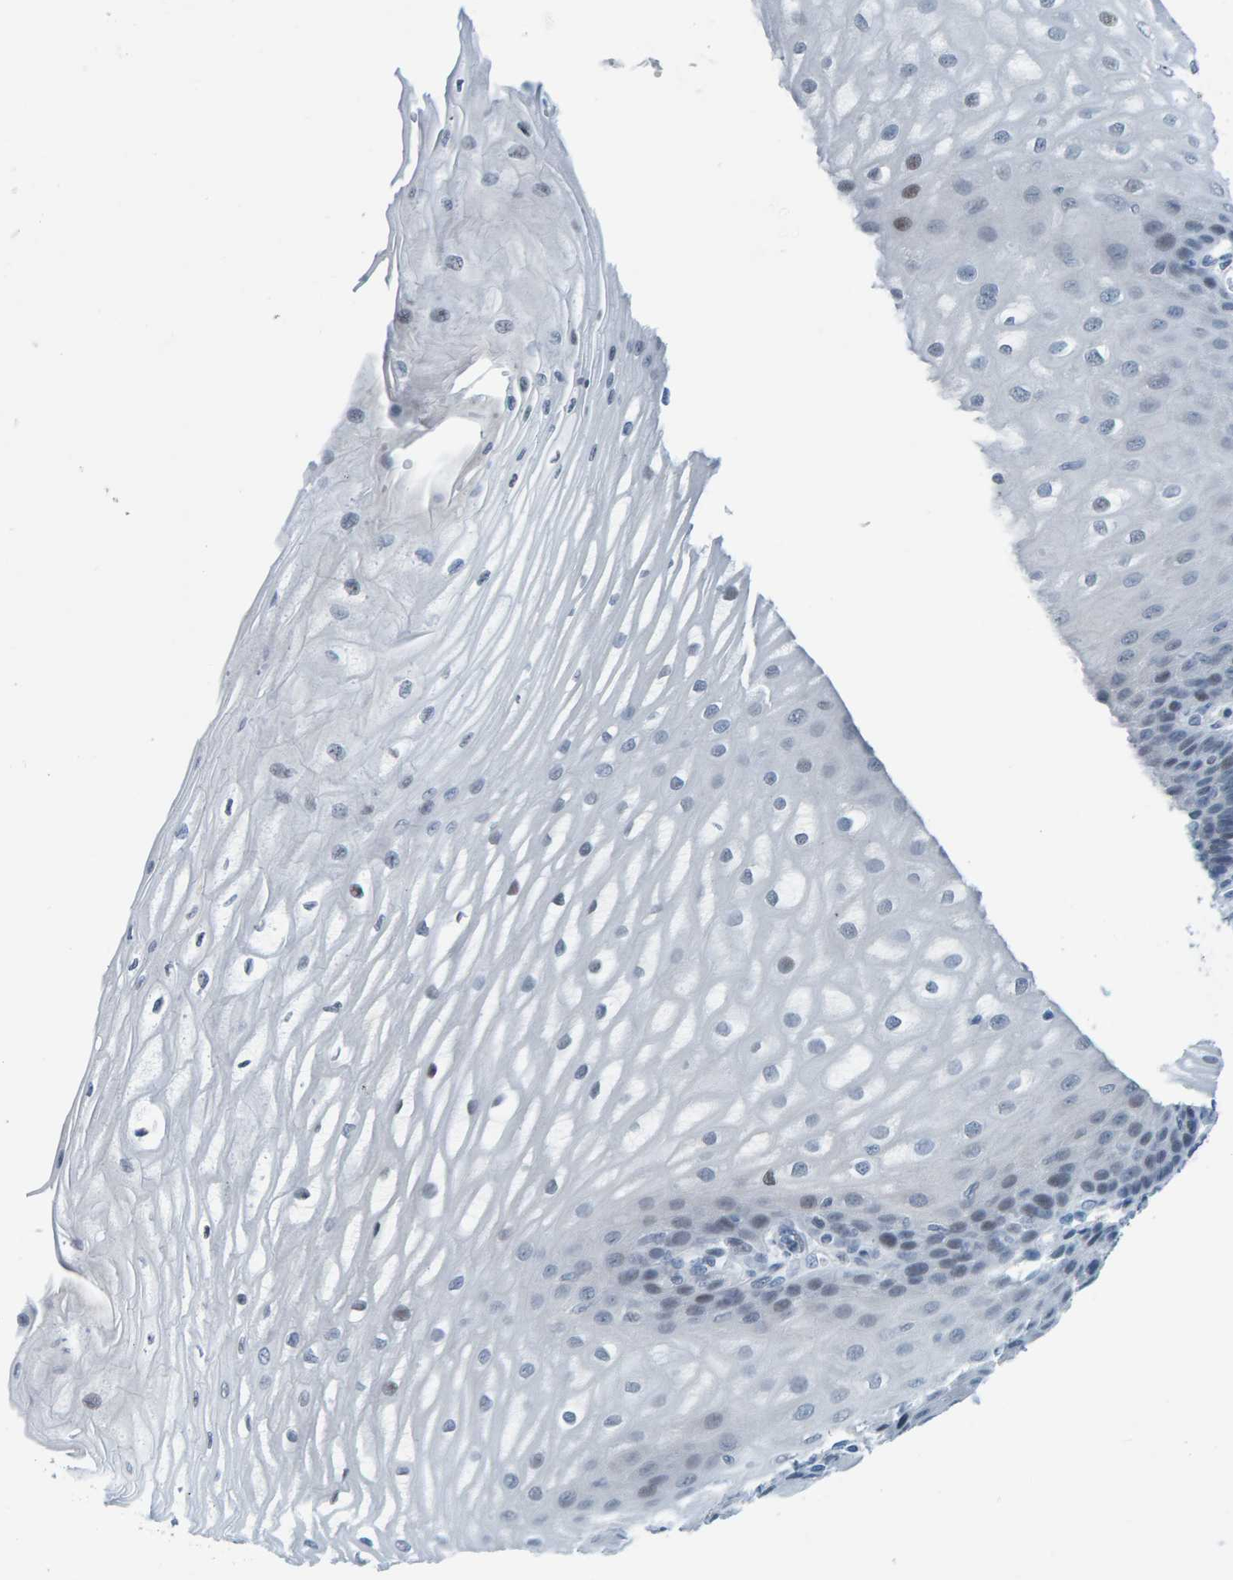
{"staining": {"intensity": "weak", "quantity": "<25%", "location": "nuclear"}, "tissue": "esophagus", "cell_type": "Squamous epithelial cells", "image_type": "normal", "snomed": [{"axis": "morphology", "description": "Normal tissue, NOS"}, {"axis": "topography", "description": "Esophagus"}], "caption": "Protein analysis of benign esophagus demonstrates no significant staining in squamous epithelial cells.", "gene": "CNP", "patient": {"sex": "male", "age": 54}}